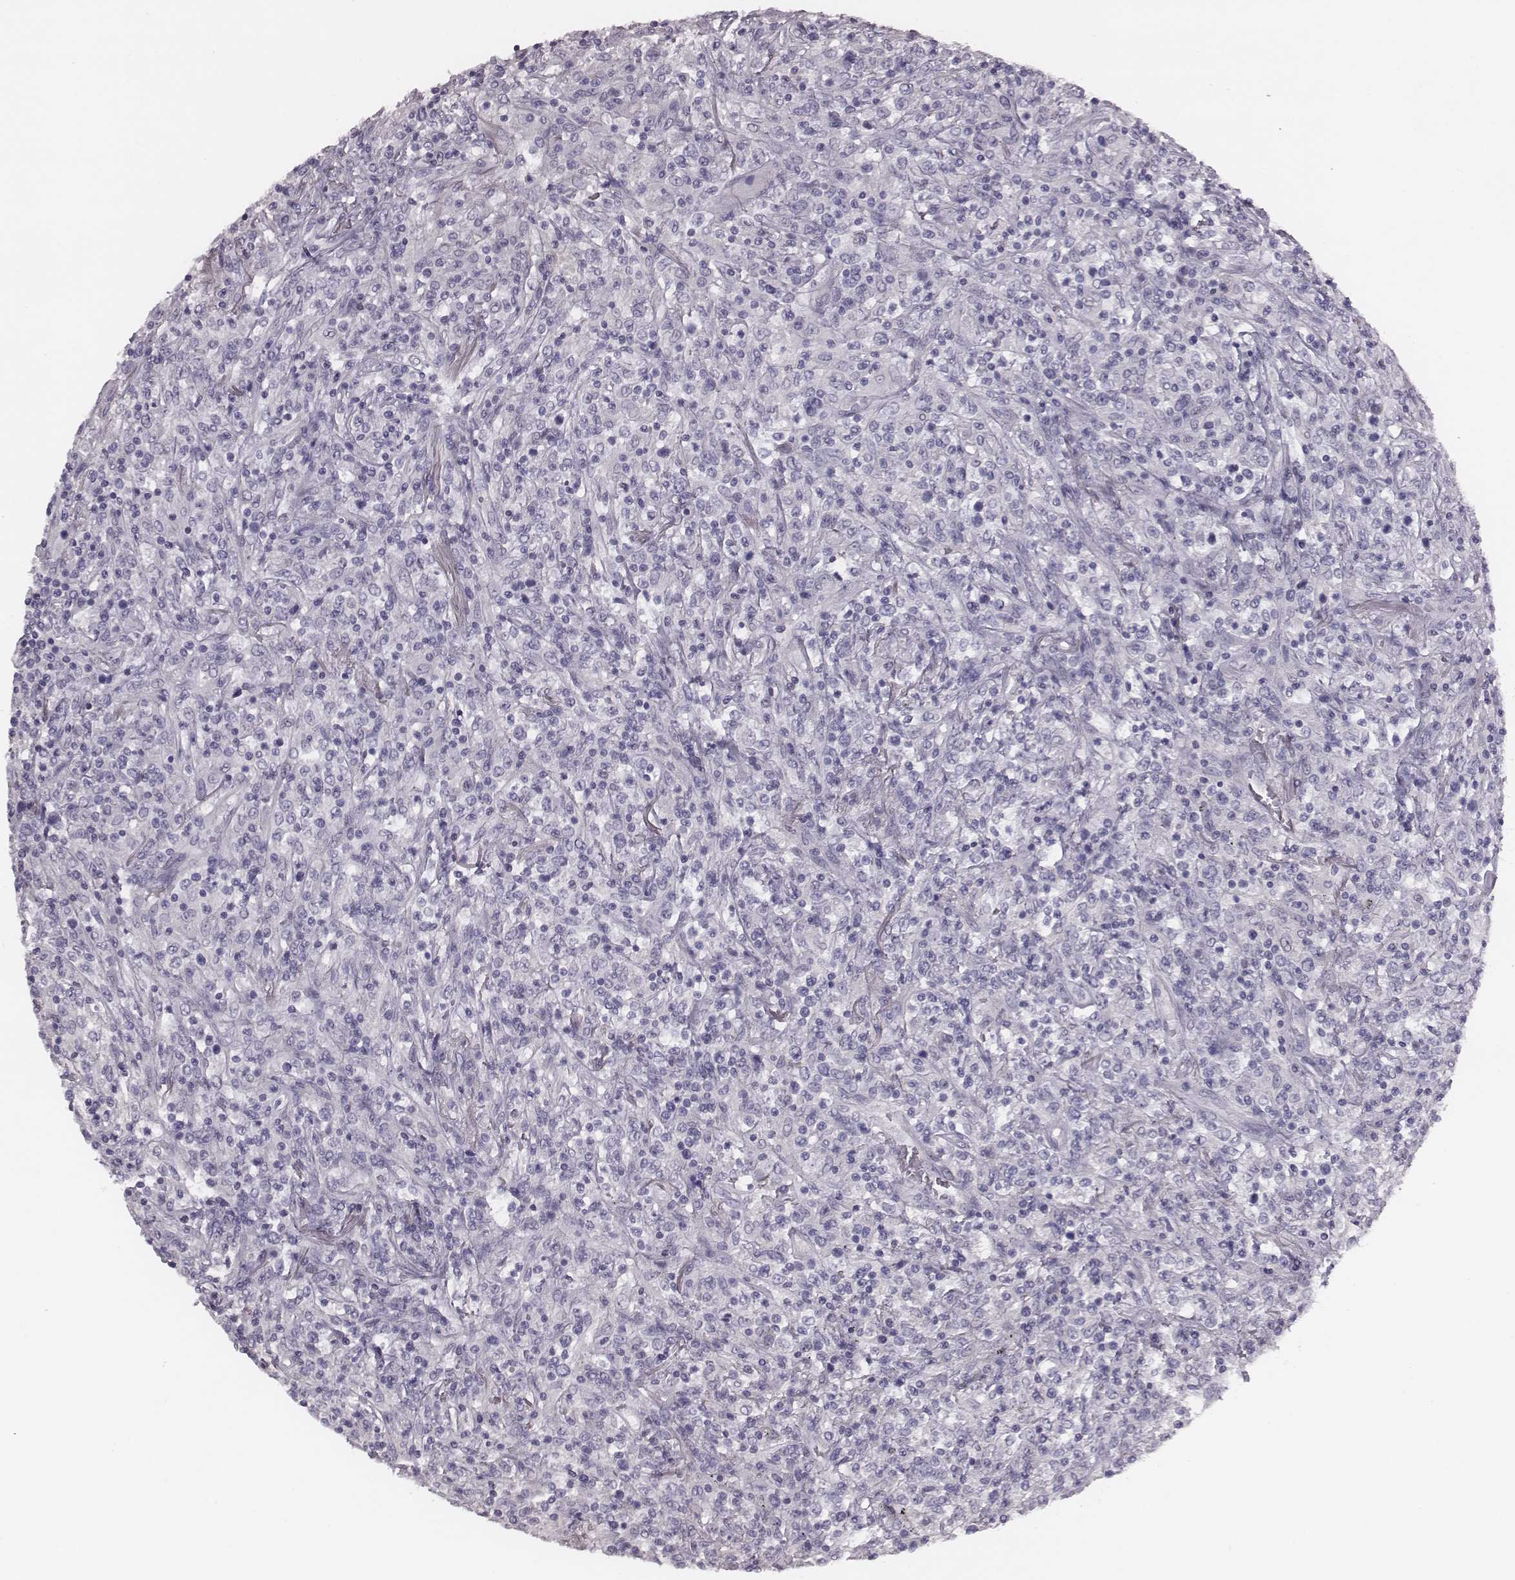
{"staining": {"intensity": "negative", "quantity": "none", "location": "none"}, "tissue": "lymphoma", "cell_type": "Tumor cells", "image_type": "cancer", "snomed": [{"axis": "morphology", "description": "Malignant lymphoma, non-Hodgkin's type, High grade"}, {"axis": "topography", "description": "Lung"}], "caption": "High power microscopy histopathology image of an immunohistochemistry histopathology image of high-grade malignant lymphoma, non-Hodgkin's type, revealing no significant expression in tumor cells. The staining was performed using DAB (3,3'-diaminobenzidine) to visualize the protein expression in brown, while the nuclei were stained in blue with hematoxylin (Magnification: 20x).", "gene": "PDE8B", "patient": {"sex": "male", "age": 79}}